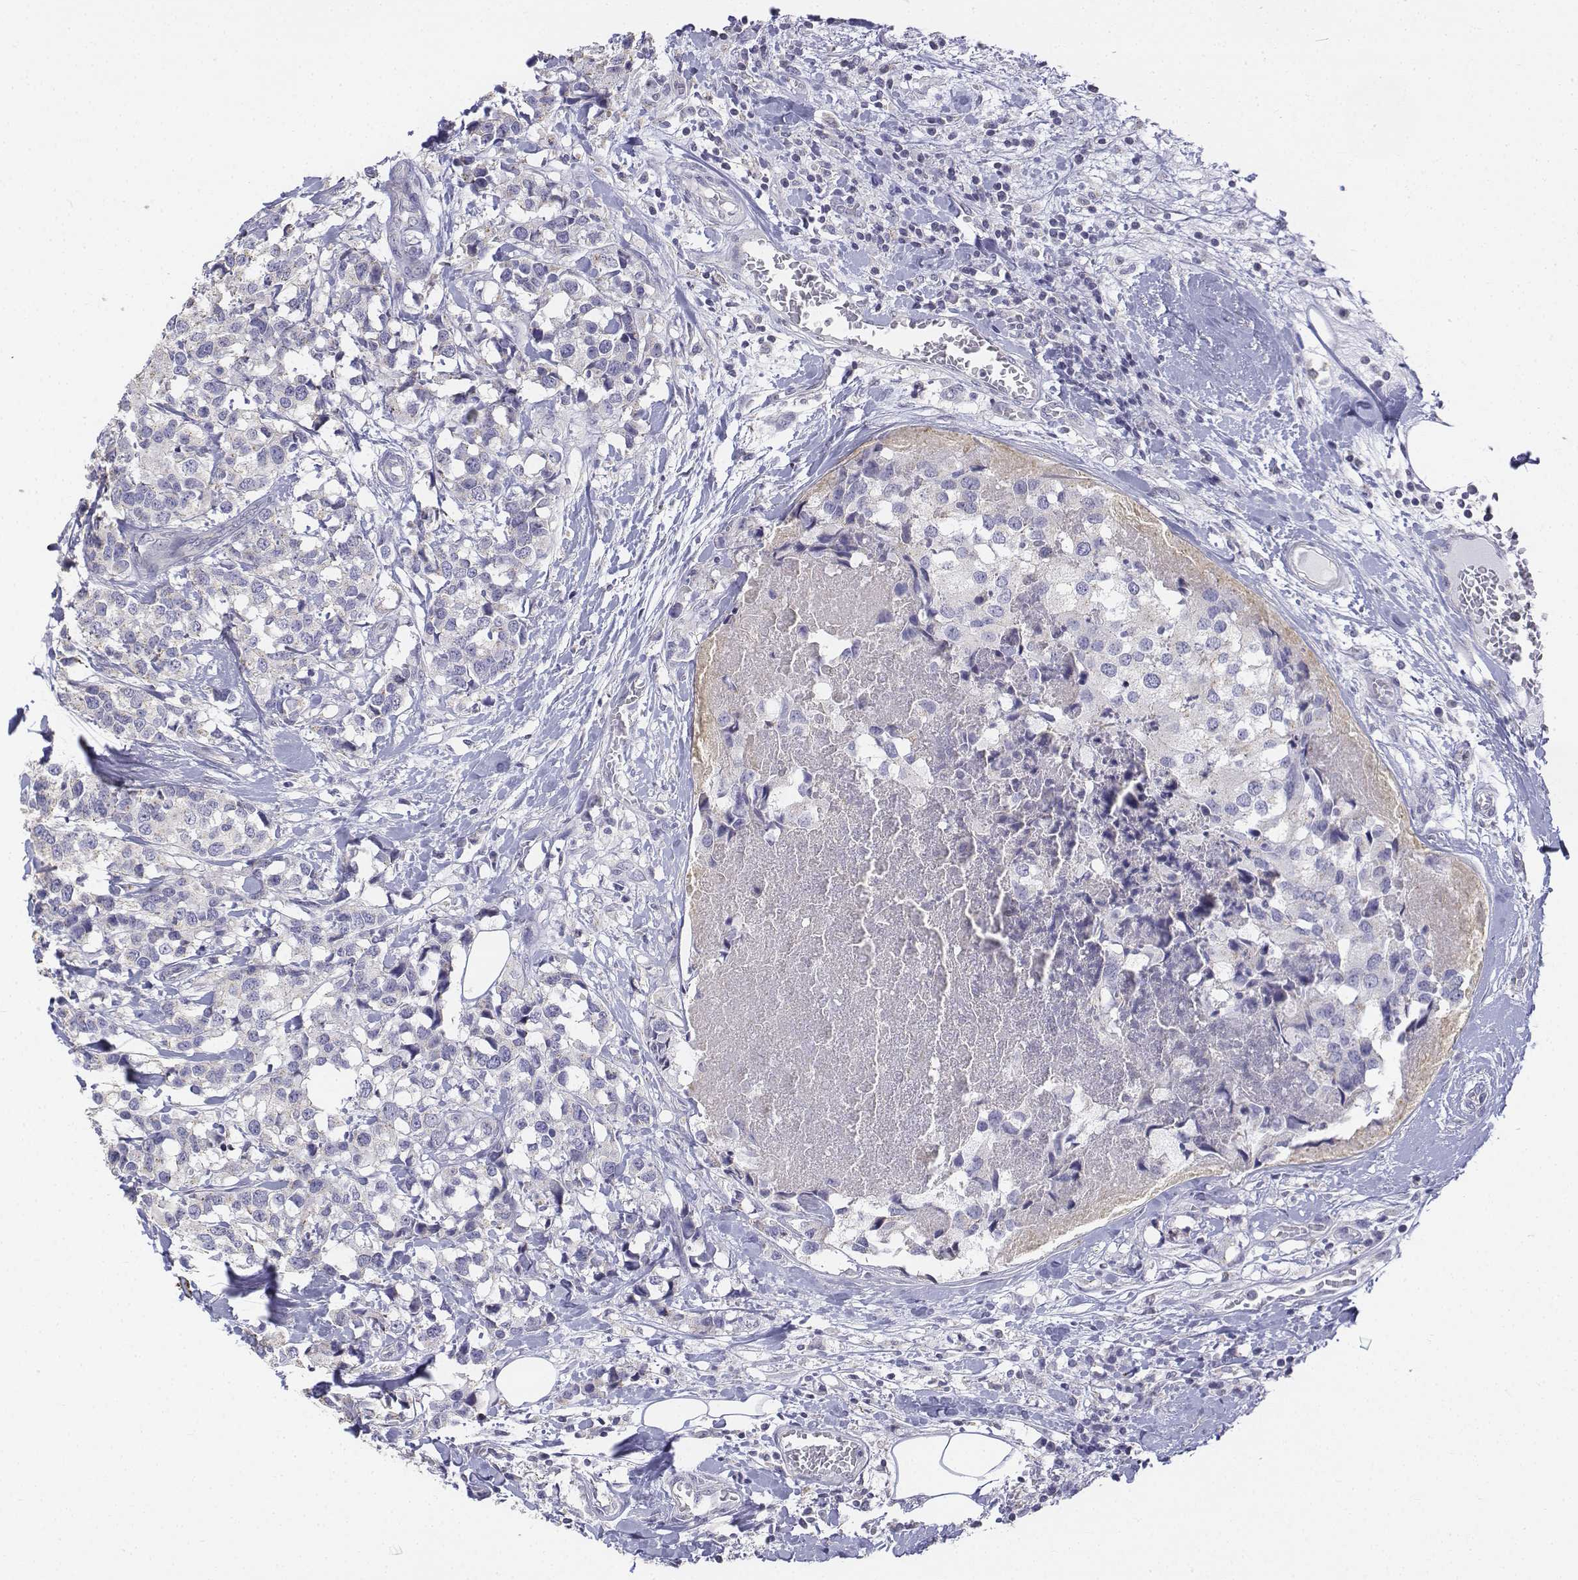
{"staining": {"intensity": "negative", "quantity": "none", "location": "none"}, "tissue": "breast cancer", "cell_type": "Tumor cells", "image_type": "cancer", "snomed": [{"axis": "morphology", "description": "Lobular carcinoma"}, {"axis": "topography", "description": "Breast"}], "caption": "Histopathology image shows no protein positivity in tumor cells of breast lobular carcinoma tissue.", "gene": "LGSN", "patient": {"sex": "female", "age": 59}}